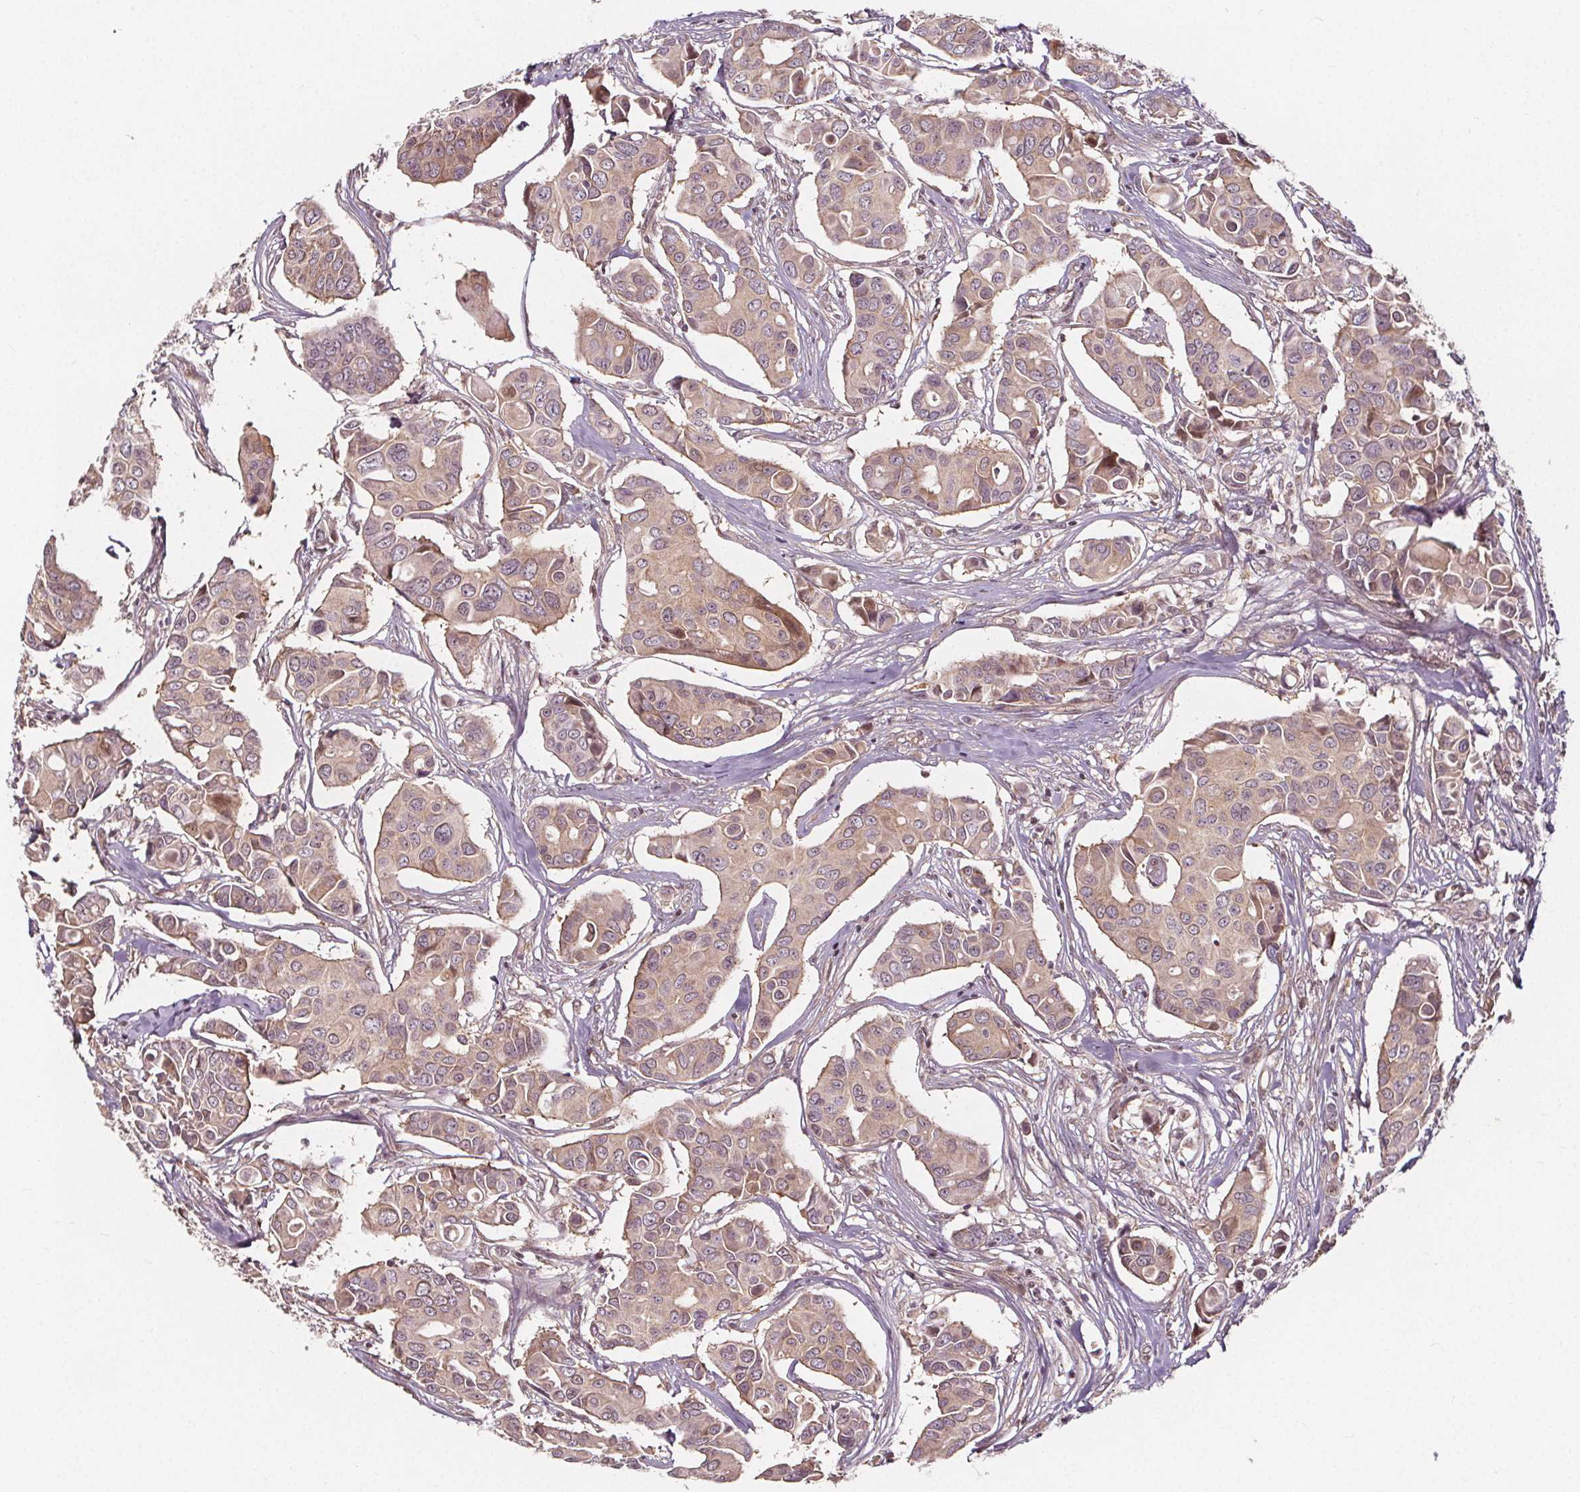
{"staining": {"intensity": "weak", "quantity": ">75%", "location": "cytoplasmic/membranous"}, "tissue": "breast cancer", "cell_type": "Tumor cells", "image_type": "cancer", "snomed": [{"axis": "morphology", "description": "Duct carcinoma"}, {"axis": "topography", "description": "Breast"}], "caption": "A photomicrograph of breast cancer stained for a protein shows weak cytoplasmic/membranous brown staining in tumor cells.", "gene": "AKT1S1", "patient": {"sex": "female", "age": 54}}